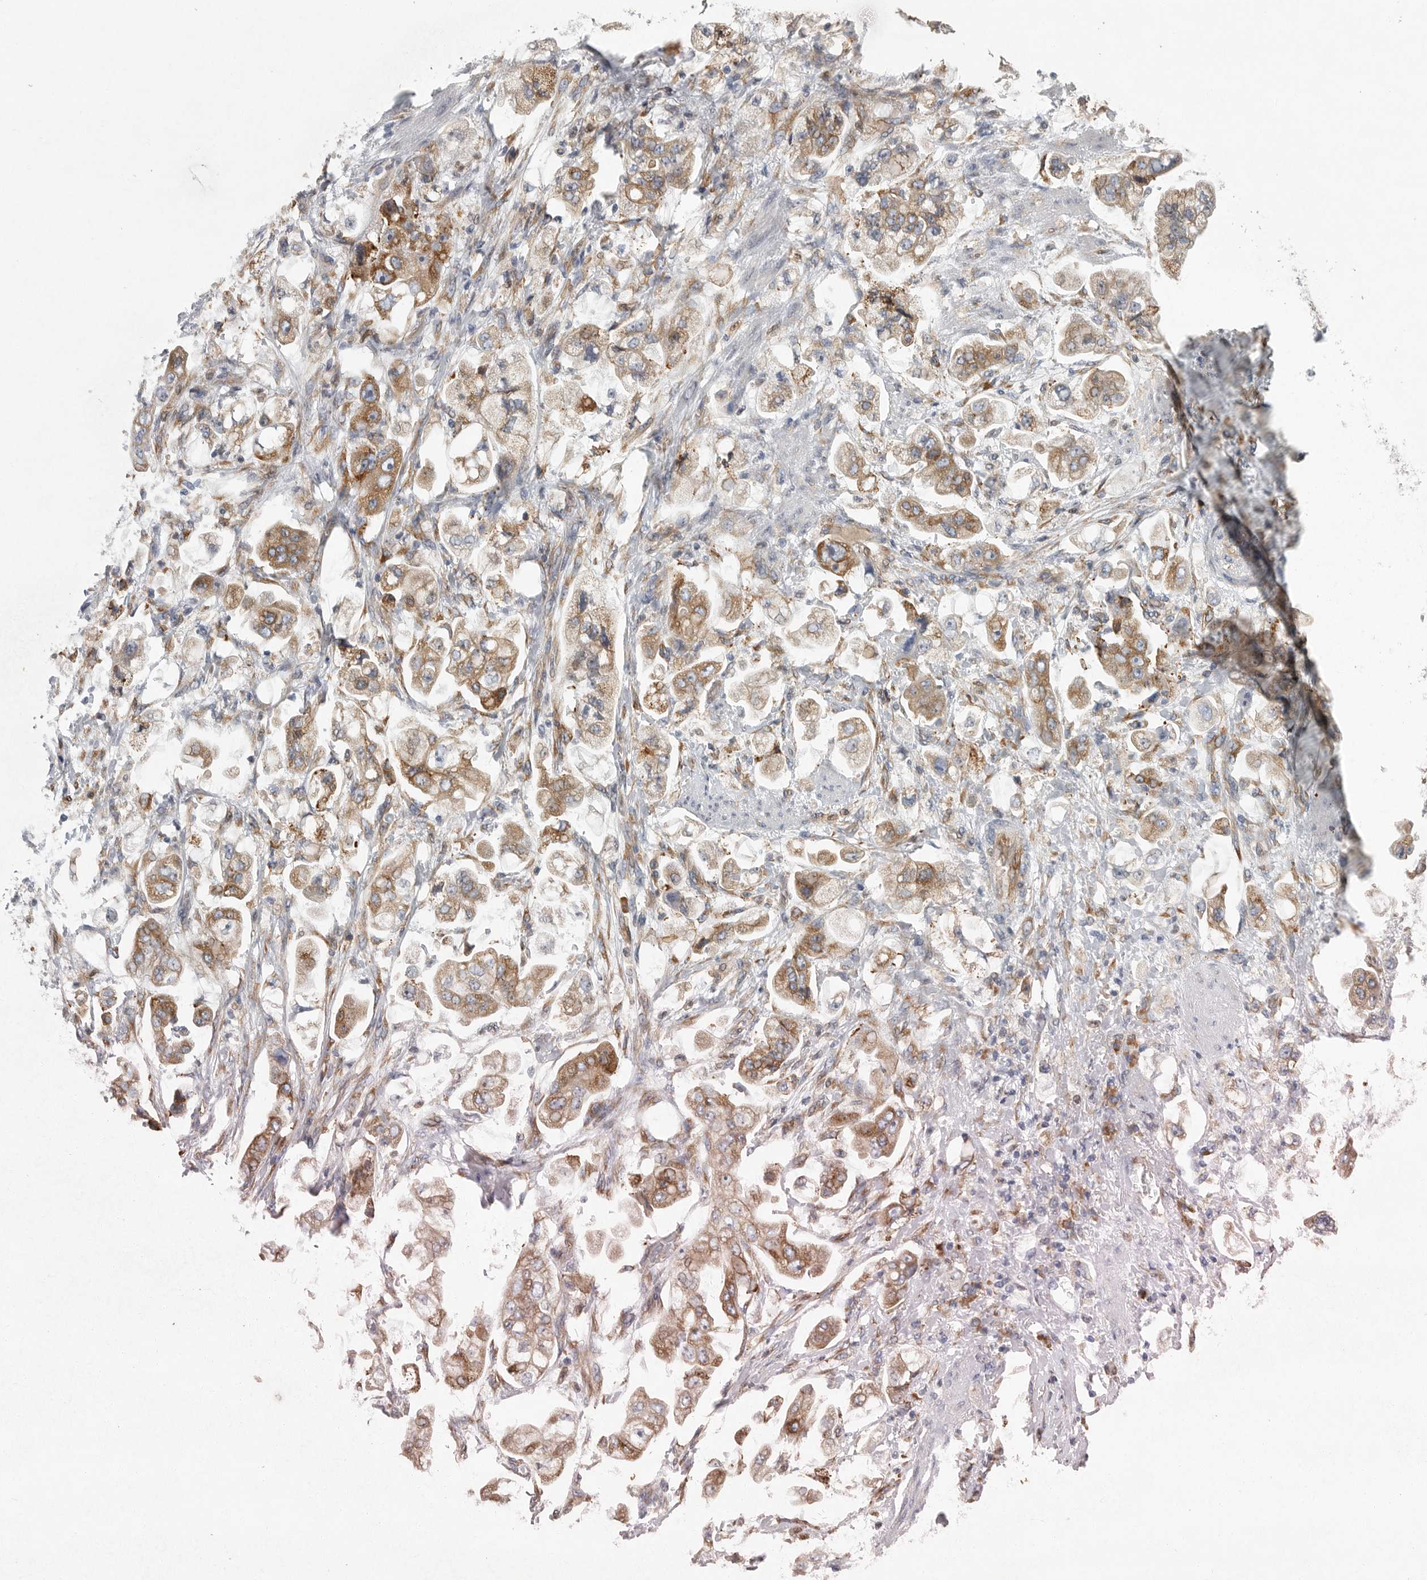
{"staining": {"intensity": "moderate", "quantity": ">75%", "location": "cytoplasmic/membranous"}, "tissue": "stomach cancer", "cell_type": "Tumor cells", "image_type": "cancer", "snomed": [{"axis": "morphology", "description": "Adenocarcinoma, NOS"}, {"axis": "topography", "description": "Stomach"}], "caption": "Immunohistochemical staining of stomach cancer (adenocarcinoma) demonstrates moderate cytoplasmic/membranous protein expression in about >75% of tumor cells.", "gene": "MINPP1", "patient": {"sex": "male", "age": 62}}